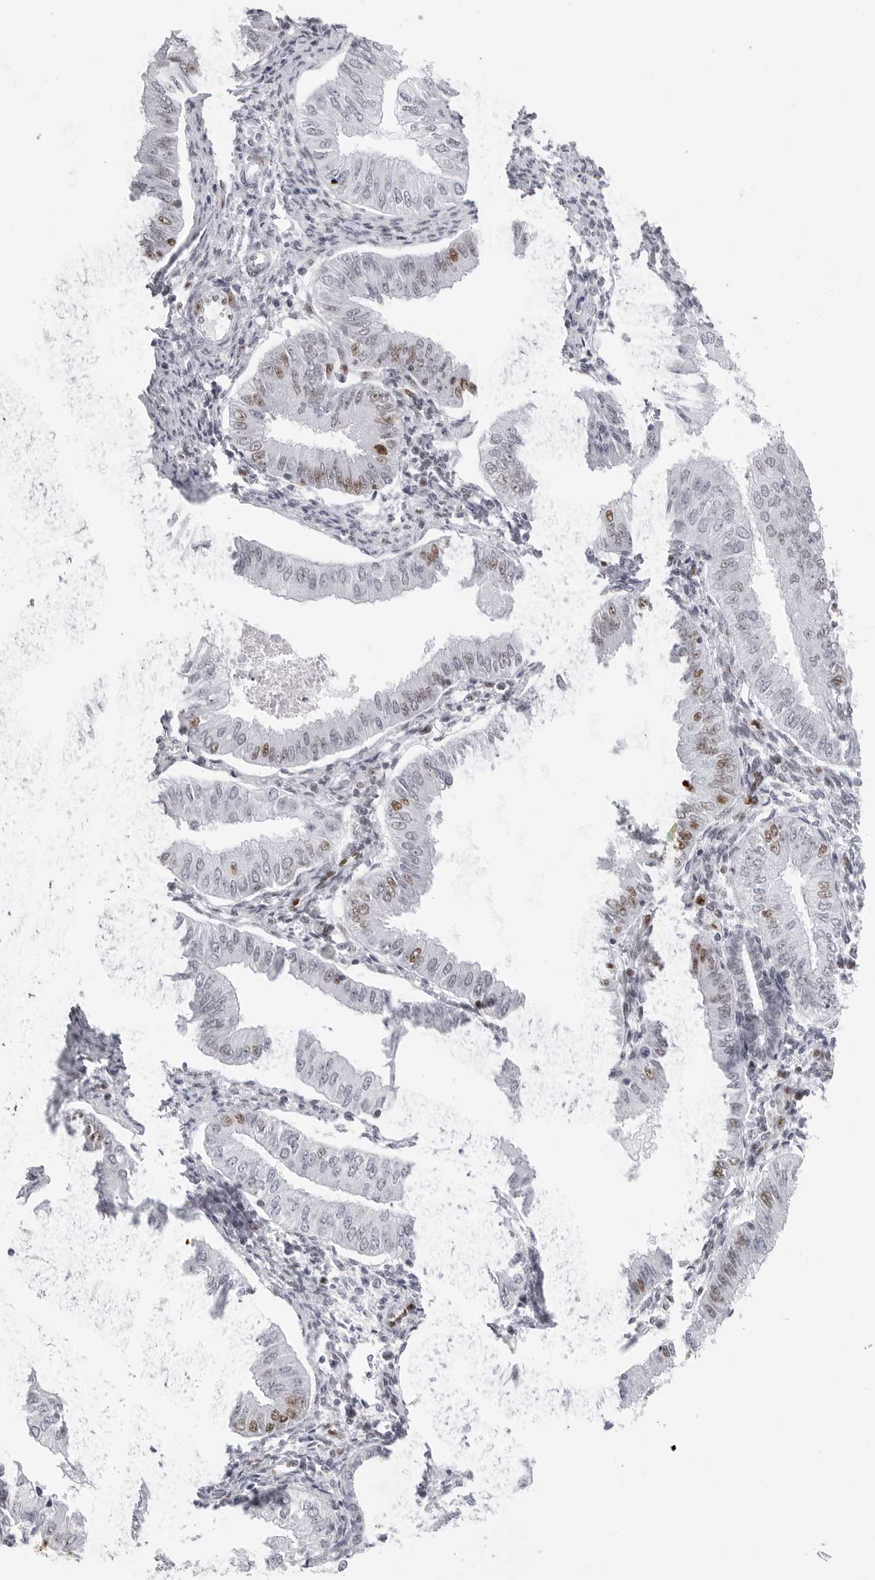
{"staining": {"intensity": "moderate", "quantity": "<25%", "location": "nuclear"}, "tissue": "endometrial cancer", "cell_type": "Tumor cells", "image_type": "cancer", "snomed": [{"axis": "morphology", "description": "Normal tissue, NOS"}, {"axis": "morphology", "description": "Adenocarcinoma, NOS"}, {"axis": "topography", "description": "Endometrium"}], "caption": "Immunohistochemistry (IHC) (DAB) staining of adenocarcinoma (endometrial) exhibits moderate nuclear protein positivity in about <25% of tumor cells.", "gene": "NASP", "patient": {"sex": "female", "age": 53}}